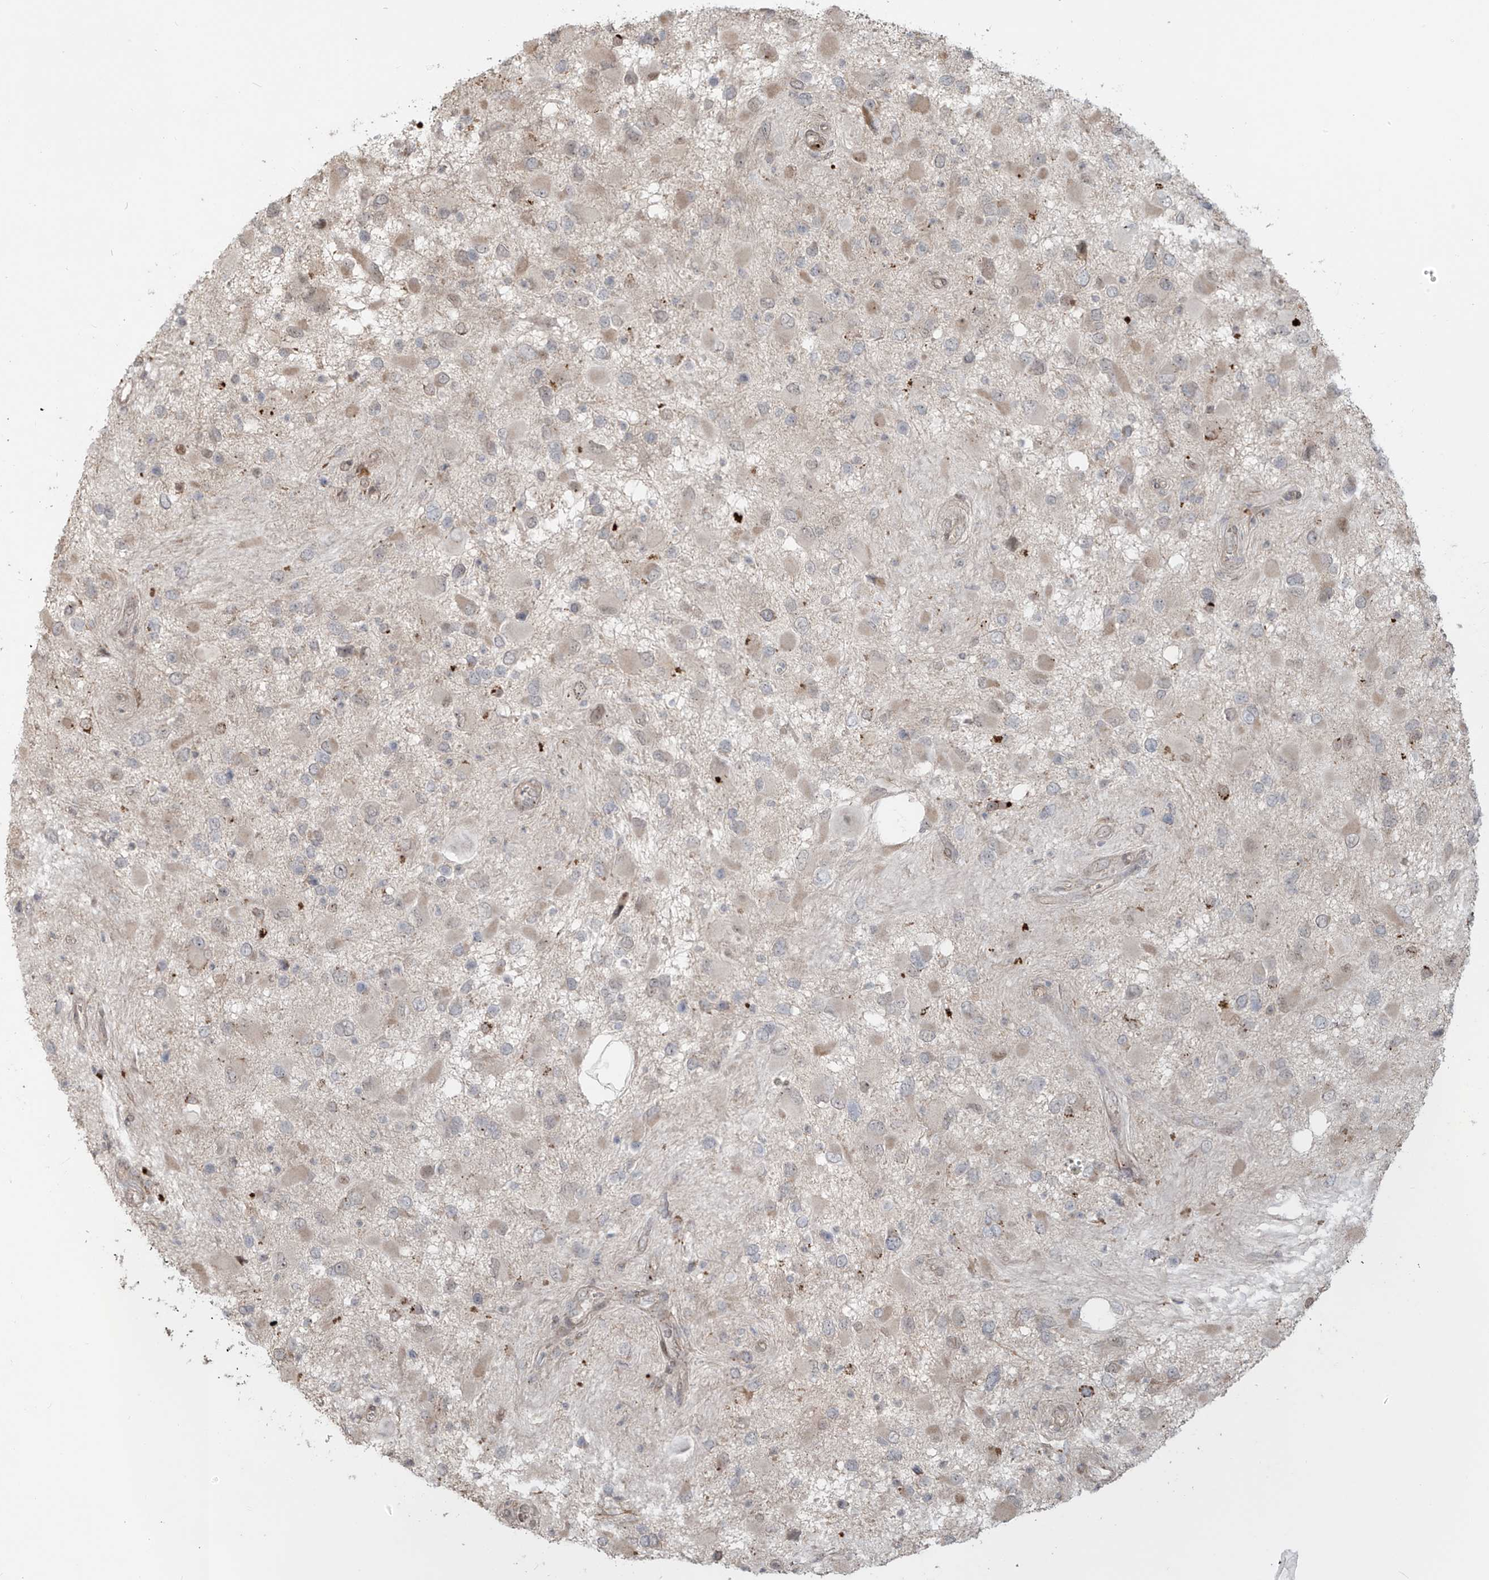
{"staining": {"intensity": "weak", "quantity": "<25%", "location": "cytoplasmic/membranous"}, "tissue": "glioma", "cell_type": "Tumor cells", "image_type": "cancer", "snomed": [{"axis": "morphology", "description": "Glioma, malignant, High grade"}, {"axis": "topography", "description": "Brain"}], "caption": "Immunohistochemistry (IHC) photomicrograph of human malignant glioma (high-grade) stained for a protein (brown), which shows no staining in tumor cells.", "gene": "PLEKHM3", "patient": {"sex": "male", "age": 53}}